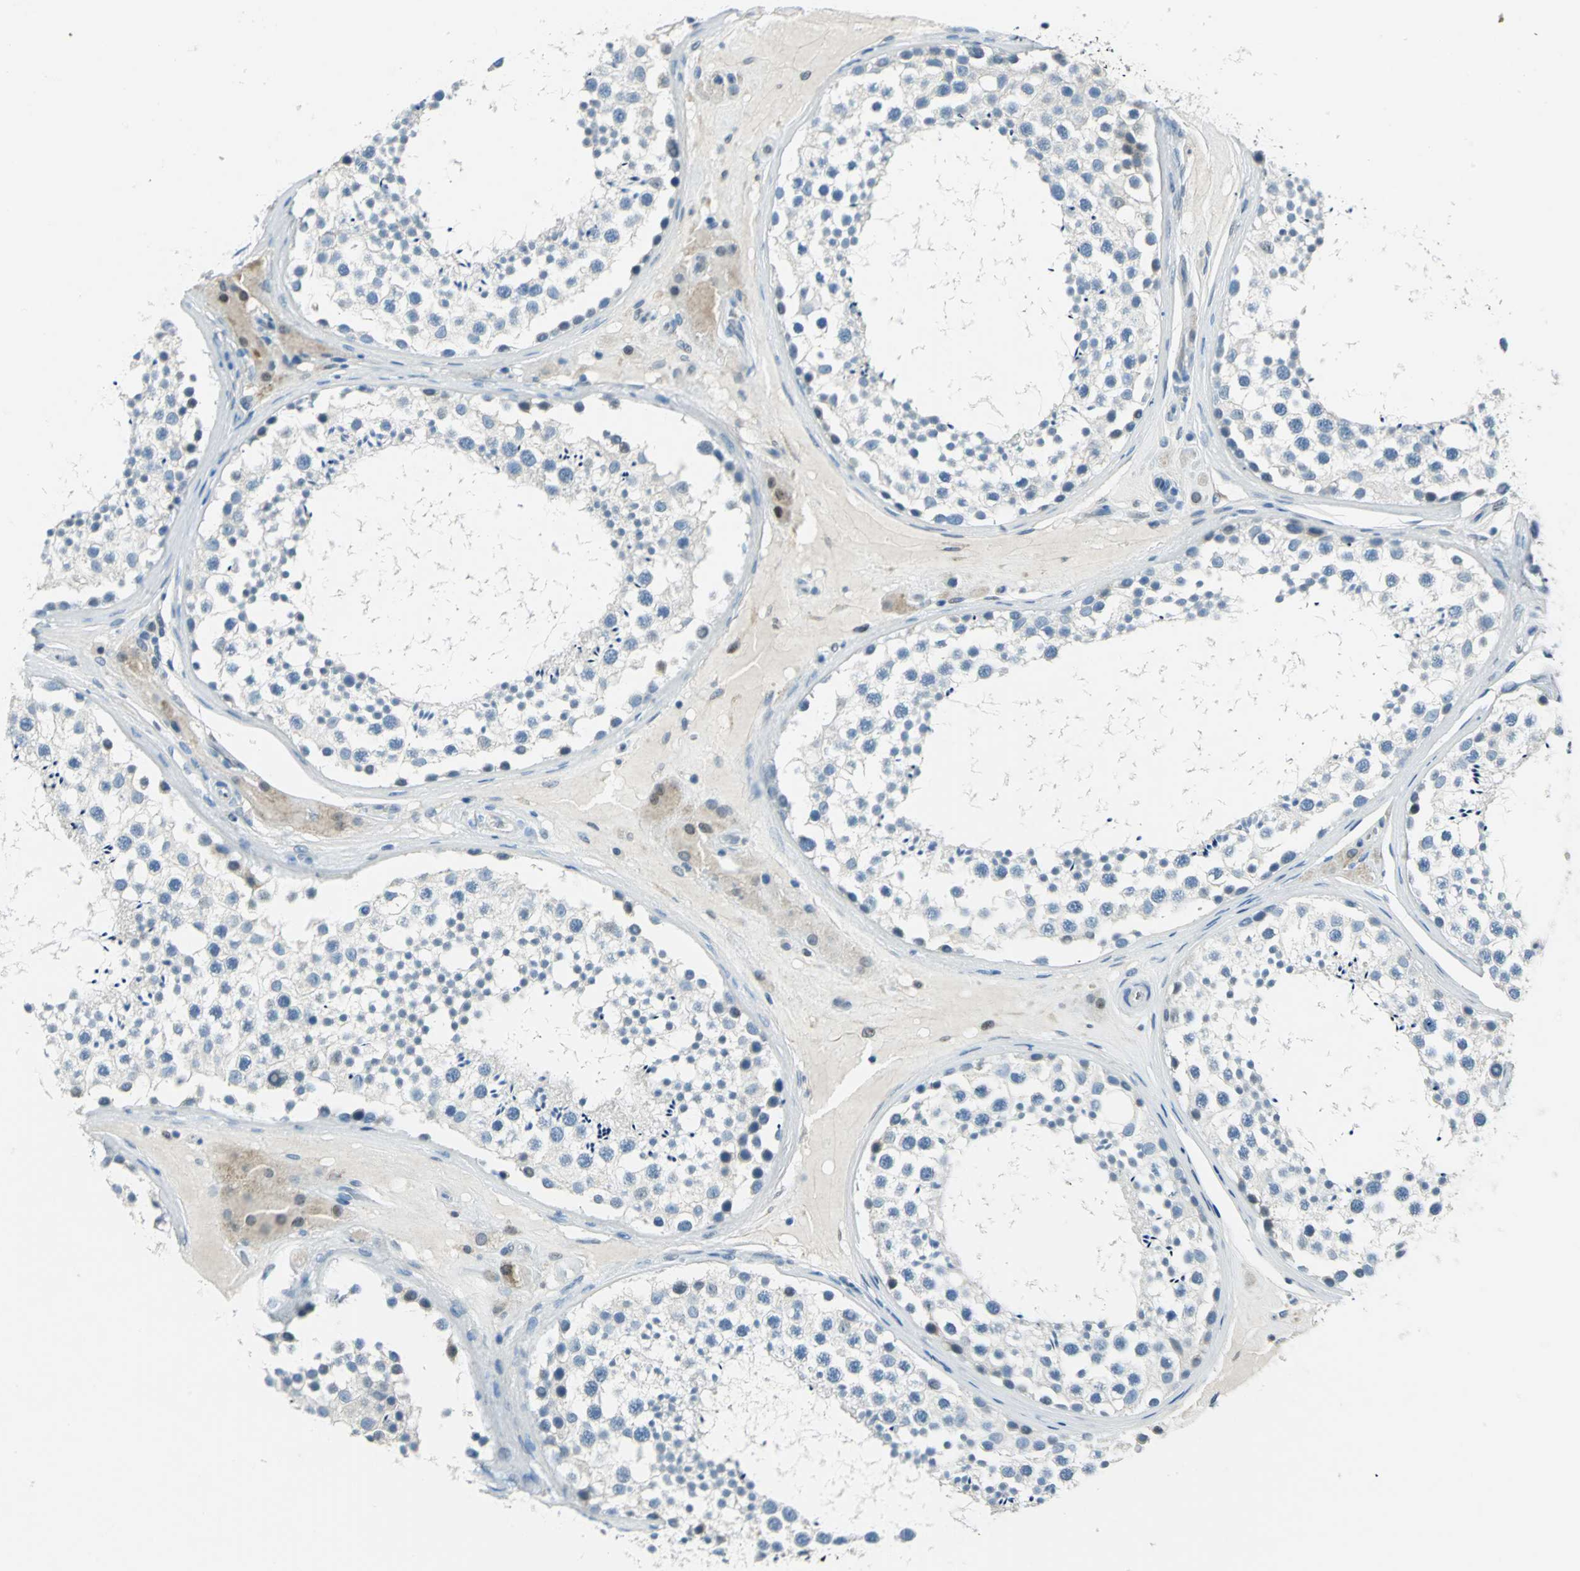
{"staining": {"intensity": "negative", "quantity": "none", "location": "none"}, "tissue": "testis", "cell_type": "Cells in seminiferous ducts", "image_type": "normal", "snomed": [{"axis": "morphology", "description": "Normal tissue, NOS"}, {"axis": "topography", "description": "Testis"}], "caption": "Immunohistochemical staining of unremarkable testis shows no significant positivity in cells in seminiferous ducts.", "gene": "AKR1A1", "patient": {"sex": "male", "age": 46}}